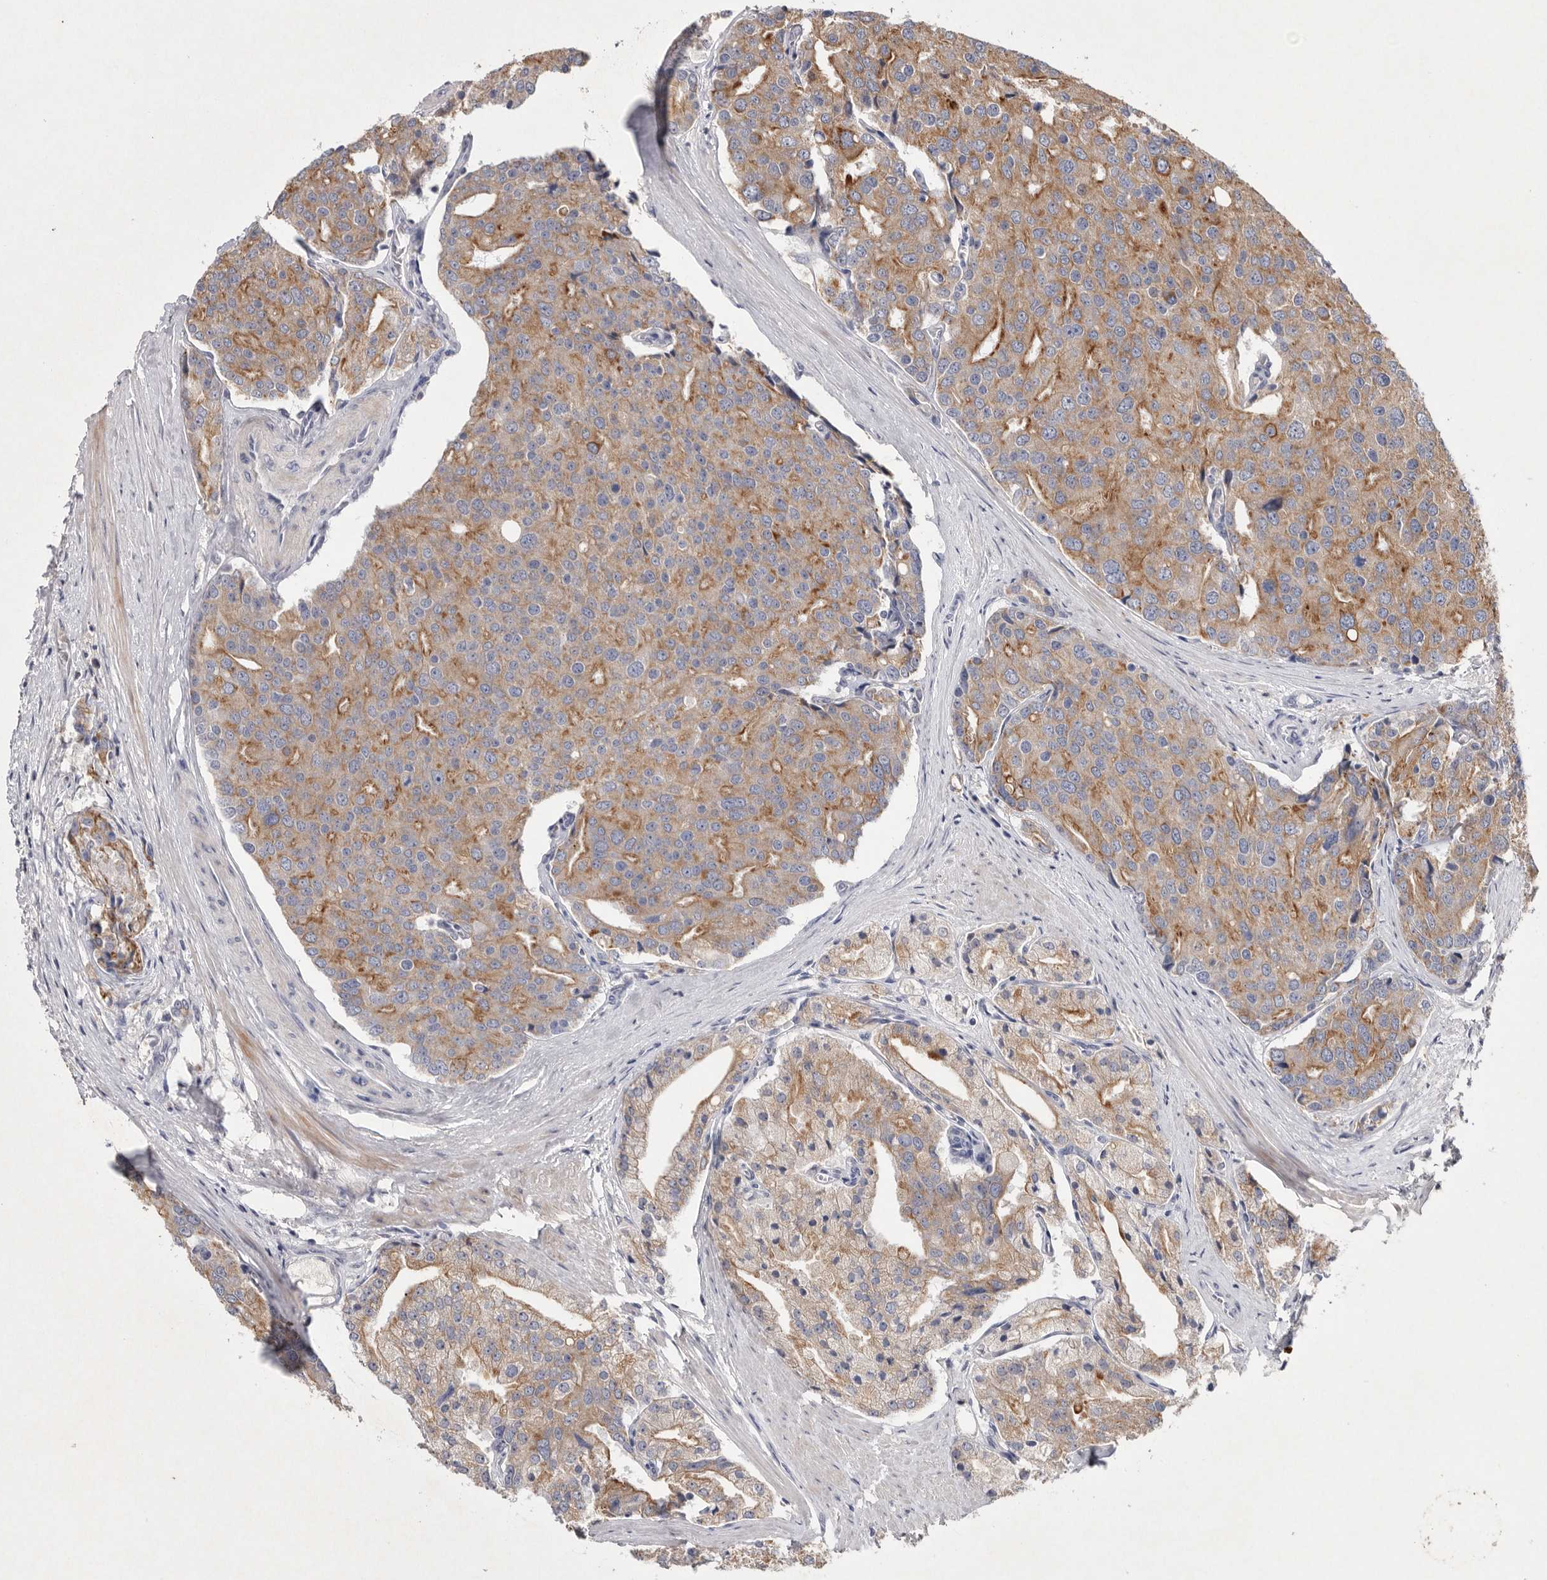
{"staining": {"intensity": "moderate", "quantity": "<25%", "location": "cytoplasmic/membranous"}, "tissue": "prostate cancer", "cell_type": "Tumor cells", "image_type": "cancer", "snomed": [{"axis": "morphology", "description": "Adenocarcinoma, High grade"}, {"axis": "topography", "description": "Prostate"}], "caption": "This photomicrograph reveals prostate cancer stained with IHC to label a protein in brown. The cytoplasmic/membranous of tumor cells show moderate positivity for the protein. Nuclei are counter-stained blue.", "gene": "TNFSF14", "patient": {"sex": "male", "age": 50}}